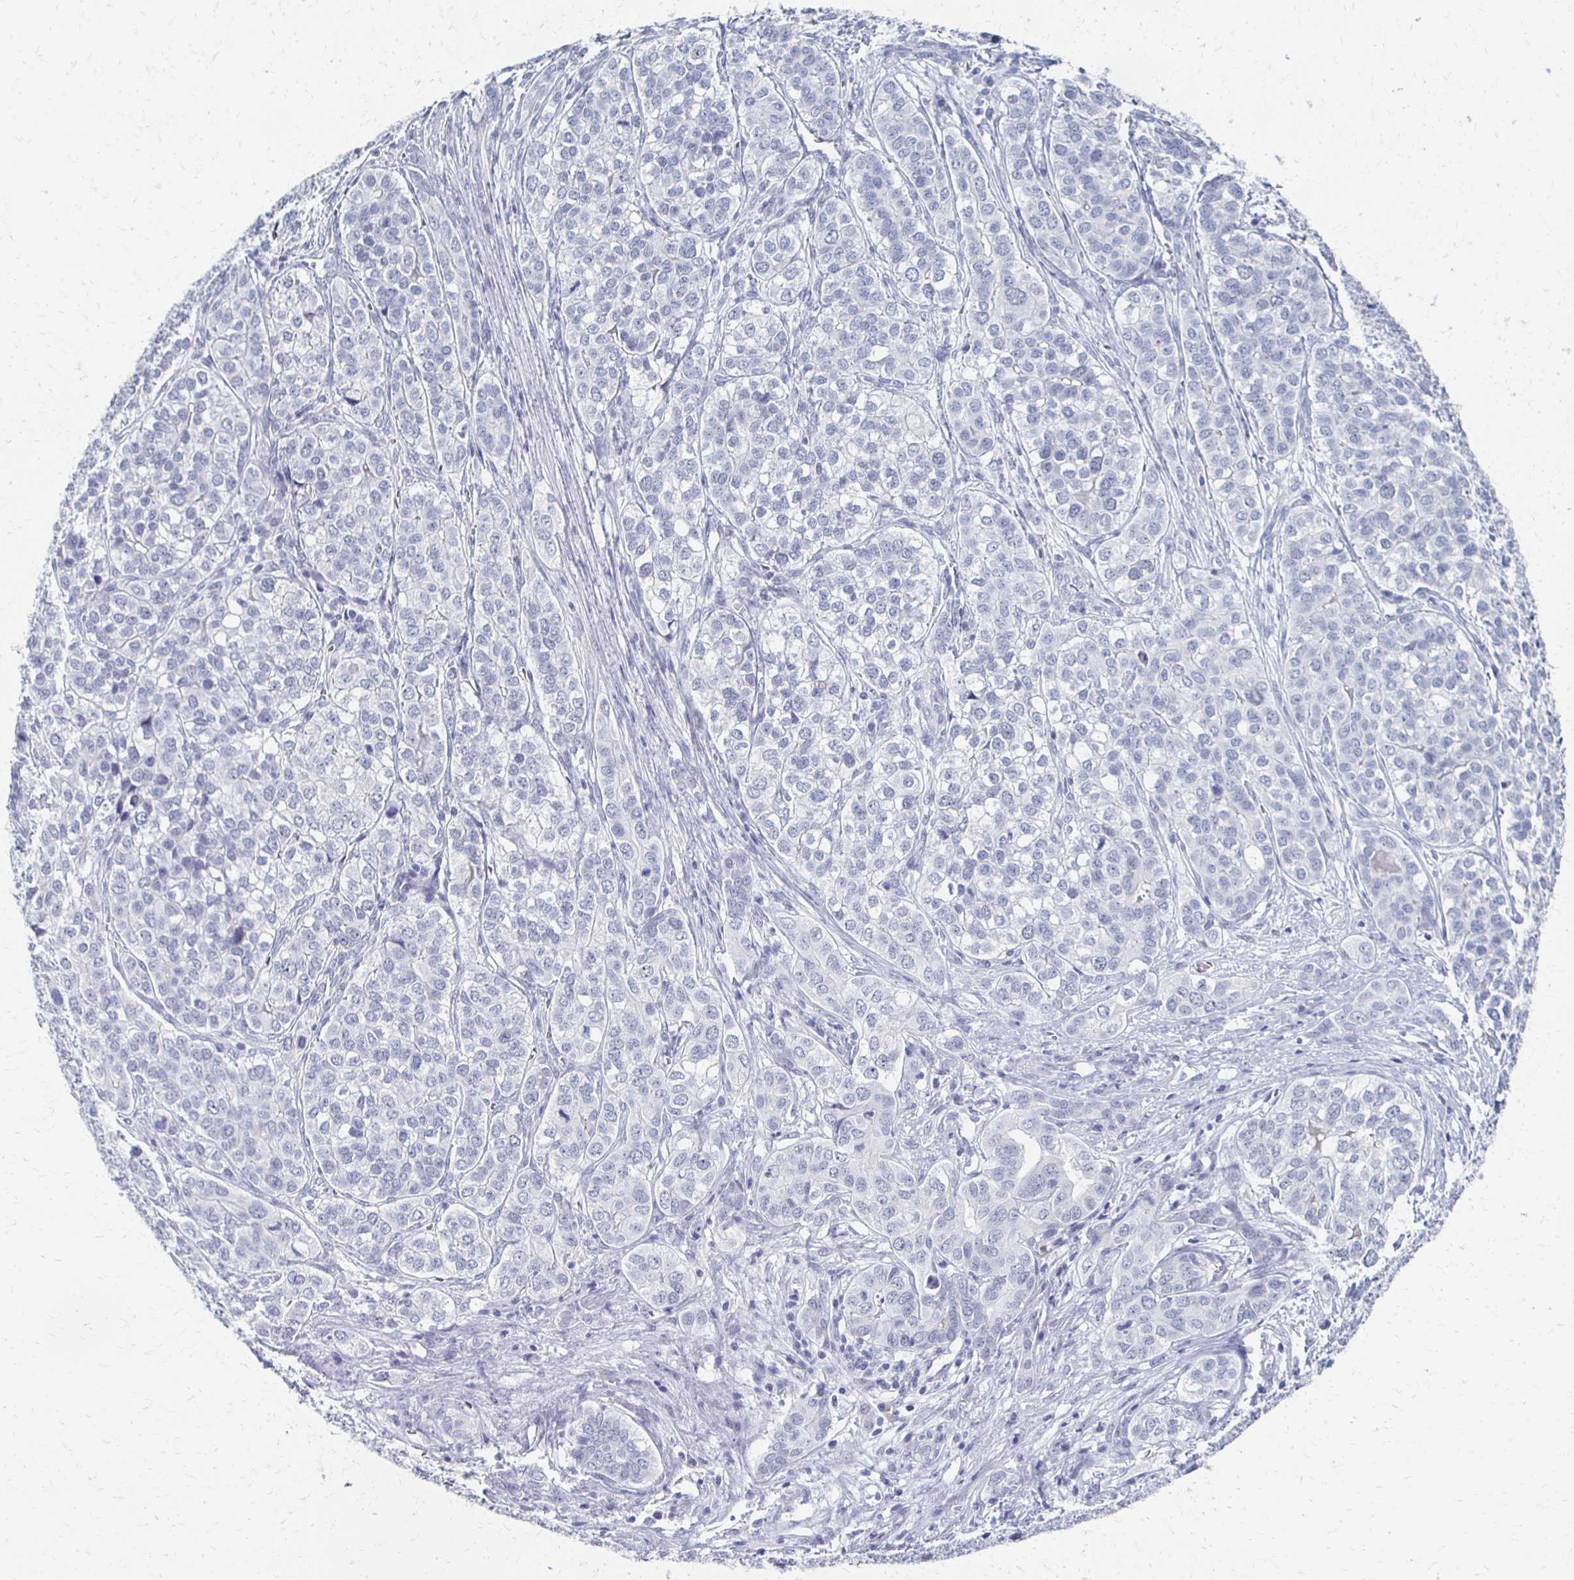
{"staining": {"intensity": "negative", "quantity": "none", "location": "none"}, "tissue": "liver cancer", "cell_type": "Tumor cells", "image_type": "cancer", "snomed": [{"axis": "morphology", "description": "Cholangiocarcinoma"}, {"axis": "topography", "description": "Liver"}], "caption": "There is no significant expression in tumor cells of liver cancer.", "gene": "CXCR2", "patient": {"sex": "male", "age": 56}}